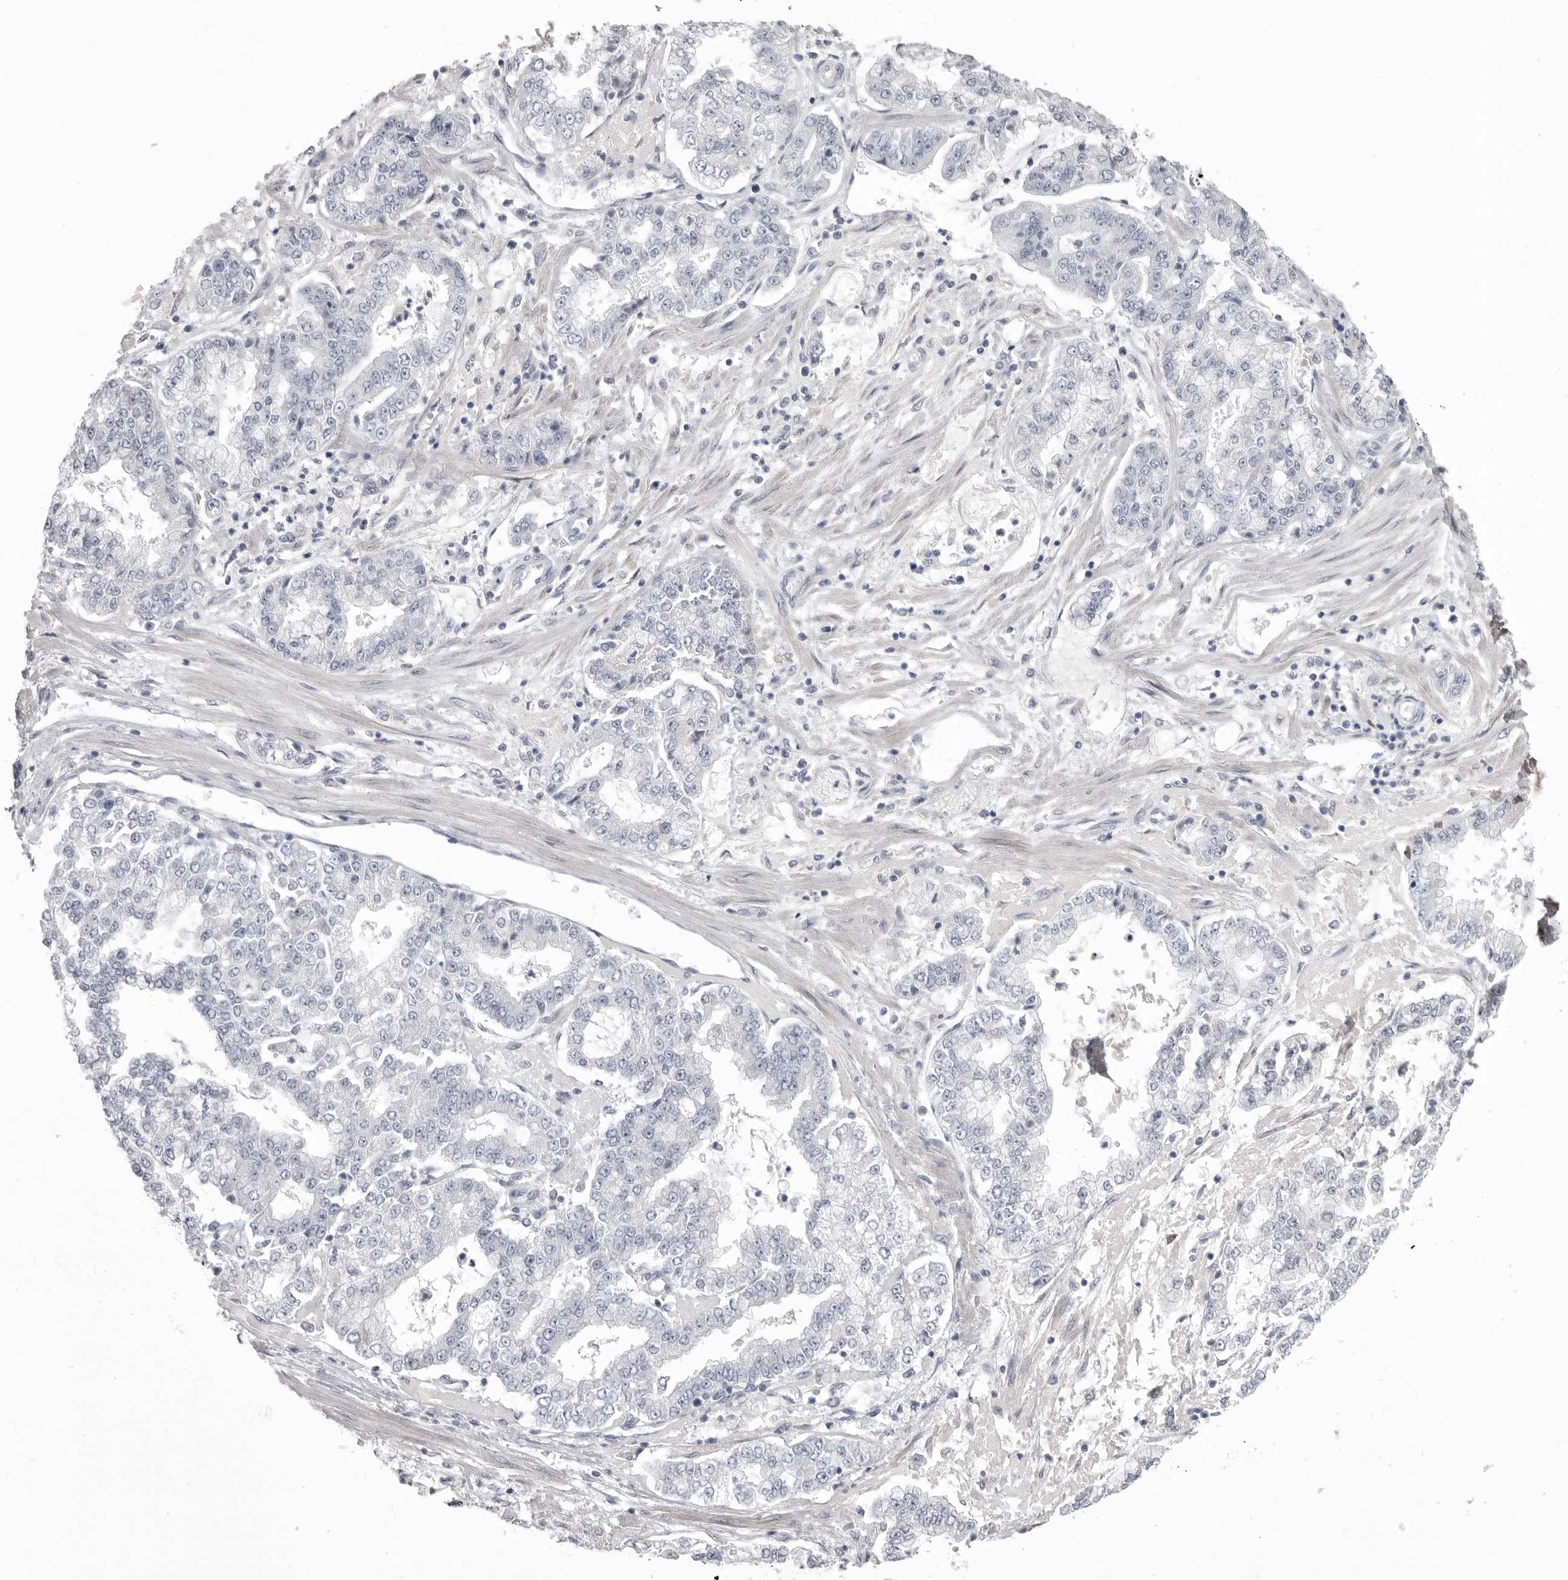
{"staining": {"intensity": "negative", "quantity": "none", "location": "none"}, "tissue": "stomach cancer", "cell_type": "Tumor cells", "image_type": "cancer", "snomed": [{"axis": "morphology", "description": "Adenocarcinoma, NOS"}, {"axis": "topography", "description": "Stomach"}], "caption": "DAB (3,3'-diaminobenzidine) immunohistochemical staining of stomach cancer (adenocarcinoma) demonstrates no significant positivity in tumor cells.", "gene": "SERPING1", "patient": {"sex": "male", "age": 76}}